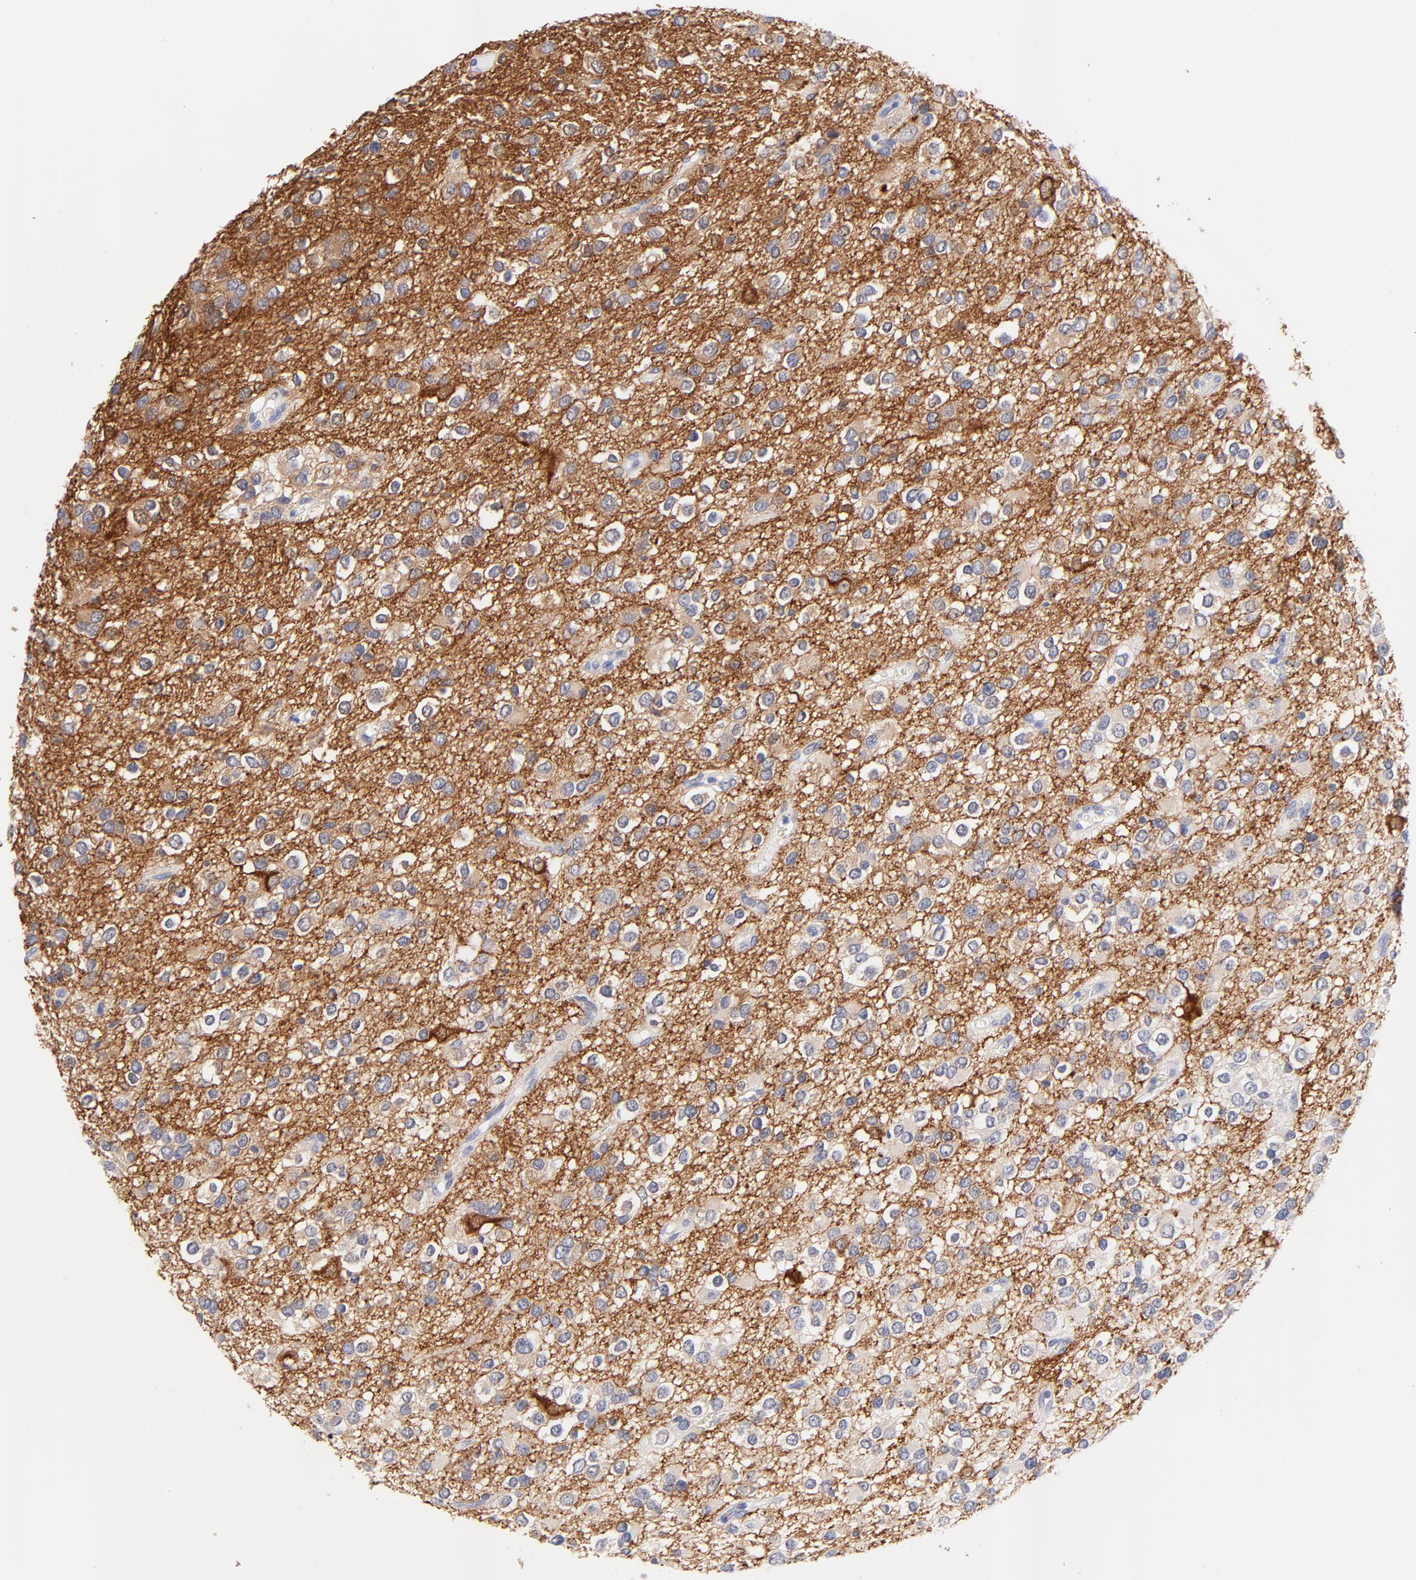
{"staining": {"intensity": "negative", "quantity": "none", "location": "none"}, "tissue": "glioma", "cell_type": "Tumor cells", "image_type": "cancer", "snomed": [{"axis": "morphology", "description": "Glioma, malignant, Low grade"}, {"axis": "topography", "description": "Brain"}], "caption": "High power microscopy photomicrograph of an IHC micrograph of glioma, revealing no significant positivity in tumor cells.", "gene": "FAM117B", "patient": {"sex": "male", "age": 42}}